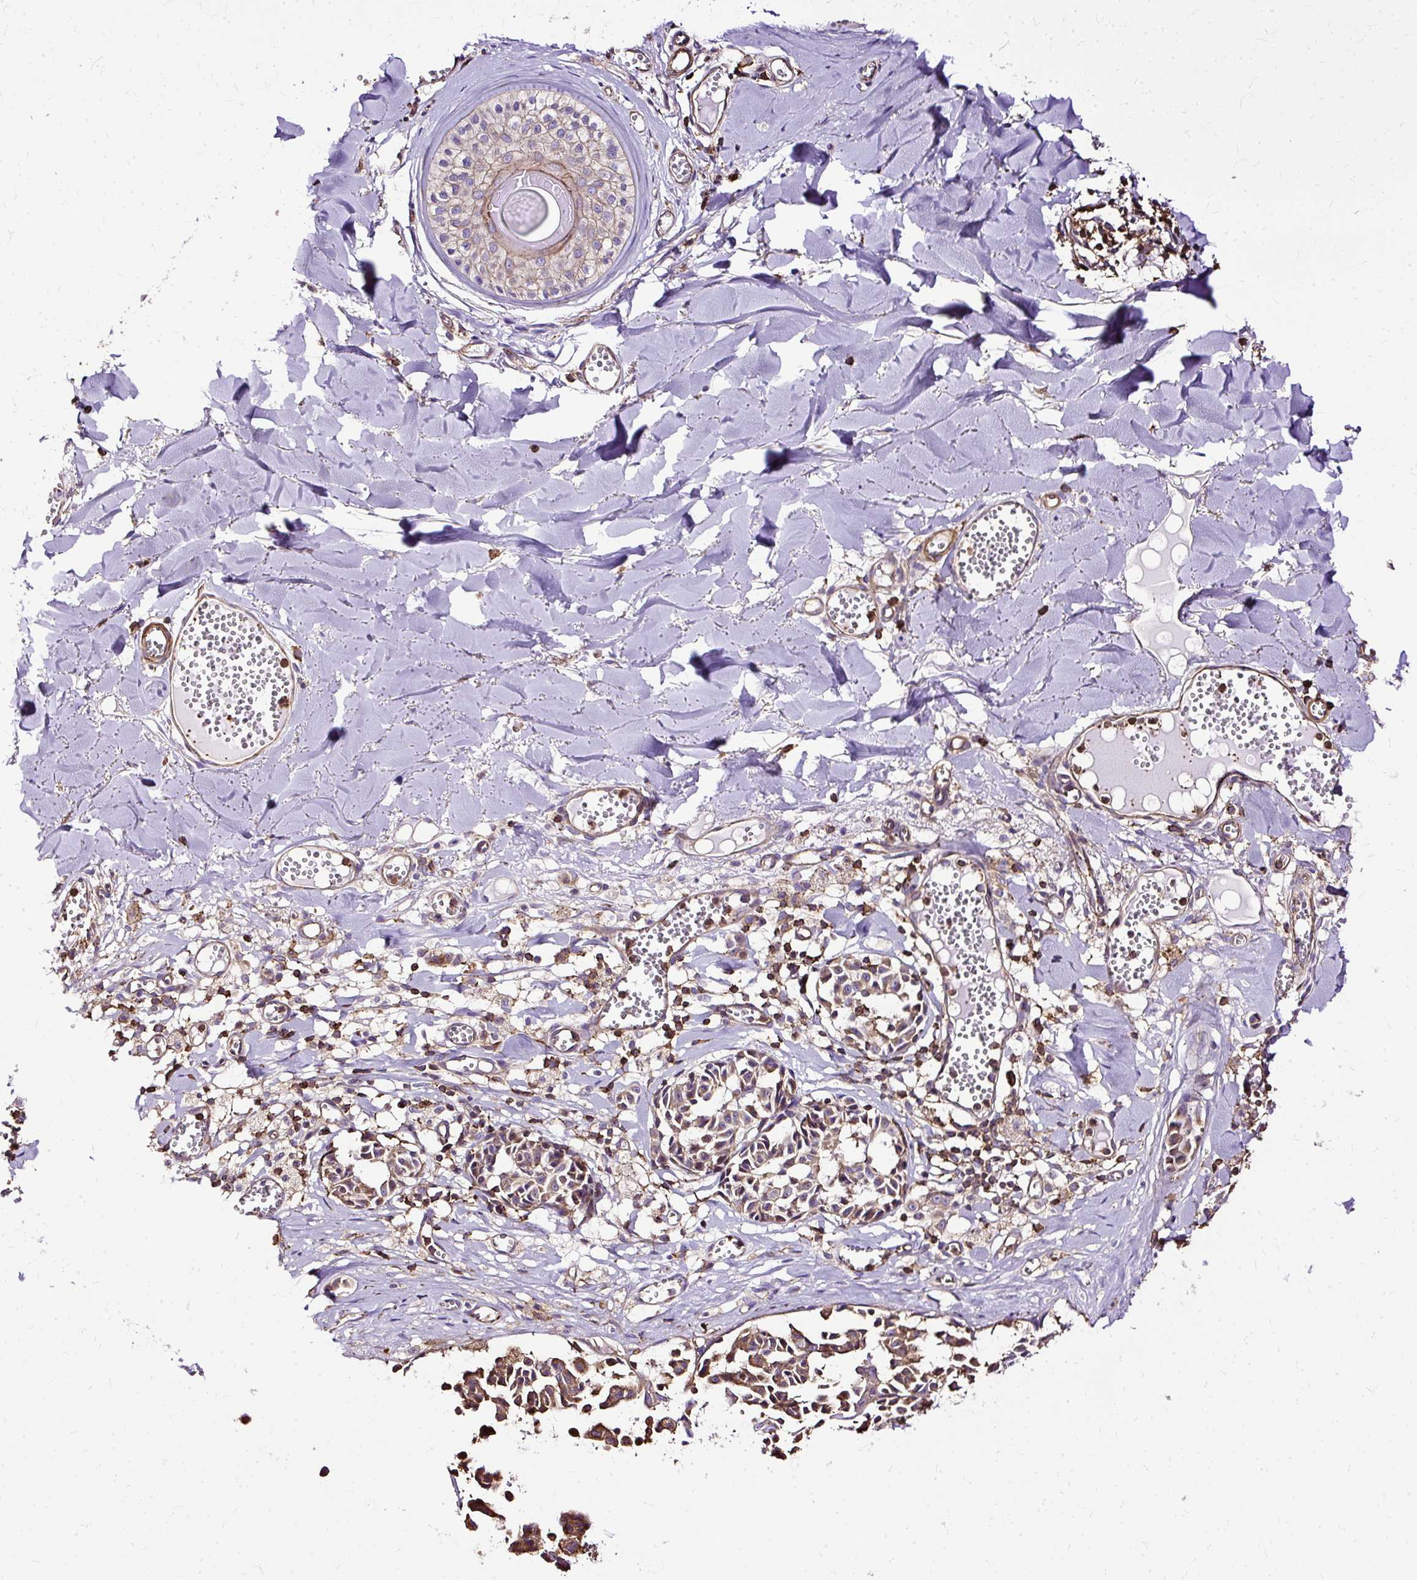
{"staining": {"intensity": "moderate", "quantity": ">75%", "location": "cytoplasmic/membranous"}, "tissue": "melanoma", "cell_type": "Tumor cells", "image_type": "cancer", "snomed": [{"axis": "morphology", "description": "Malignant melanoma, NOS"}, {"axis": "topography", "description": "Skin"}], "caption": "This photomicrograph demonstrates immunohistochemistry (IHC) staining of human melanoma, with medium moderate cytoplasmic/membranous staining in about >75% of tumor cells.", "gene": "KLHL11", "patient": {"sex": "female", "age": 43}}